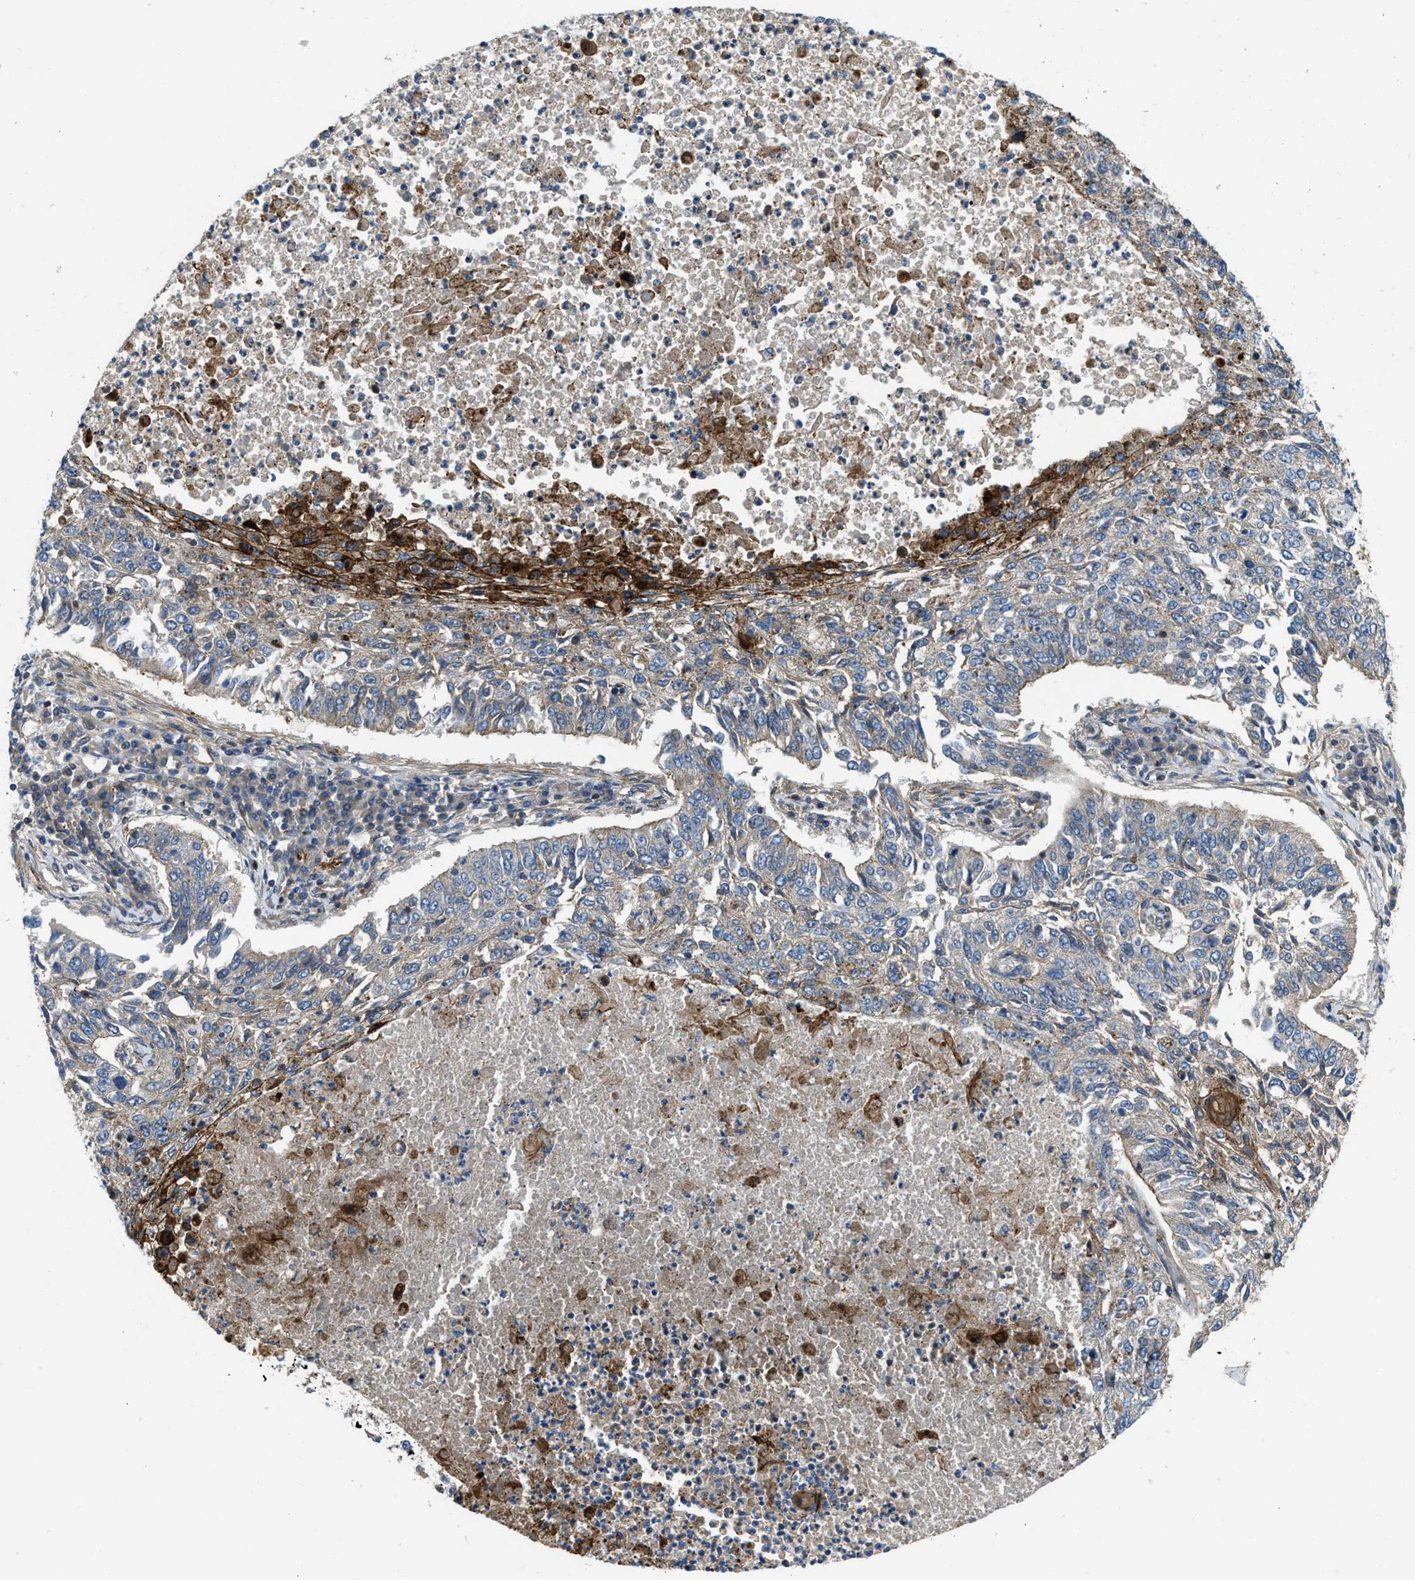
{"staining": {"intensity": "weak", "quantity": "25%-75%", "location": "cytoplasmic/membranous"}, "tissue": "lung cancer", "cell_type": "Tumor cells", "image_type": "cancer", "snomed": [{"axis": "morphology", "description": "Normal tissue, NOS"}, {"axis": "morphology", "description": "Squamous cell carcinoma, NOS"}, {"axis": "topography", "description": "Cartilage tissue"}, {"axis": "topography", "description": "Bronchus"}, {"axis": "topography", "description": "Lung"}], "caption": "Immunohistochemical staining of human lung cancer (squamous cell carcinoma) exhibits low levels of weak cytoplasmic/membranous positivity in approximately 25%-75% of tumor cells. (DAB (3,3'-diaminobenzidine) = brown stain, brightfield microscopy at high magnification).", "gene": "NYNRIN", "patient": {"sex": "female", "age": 49}}